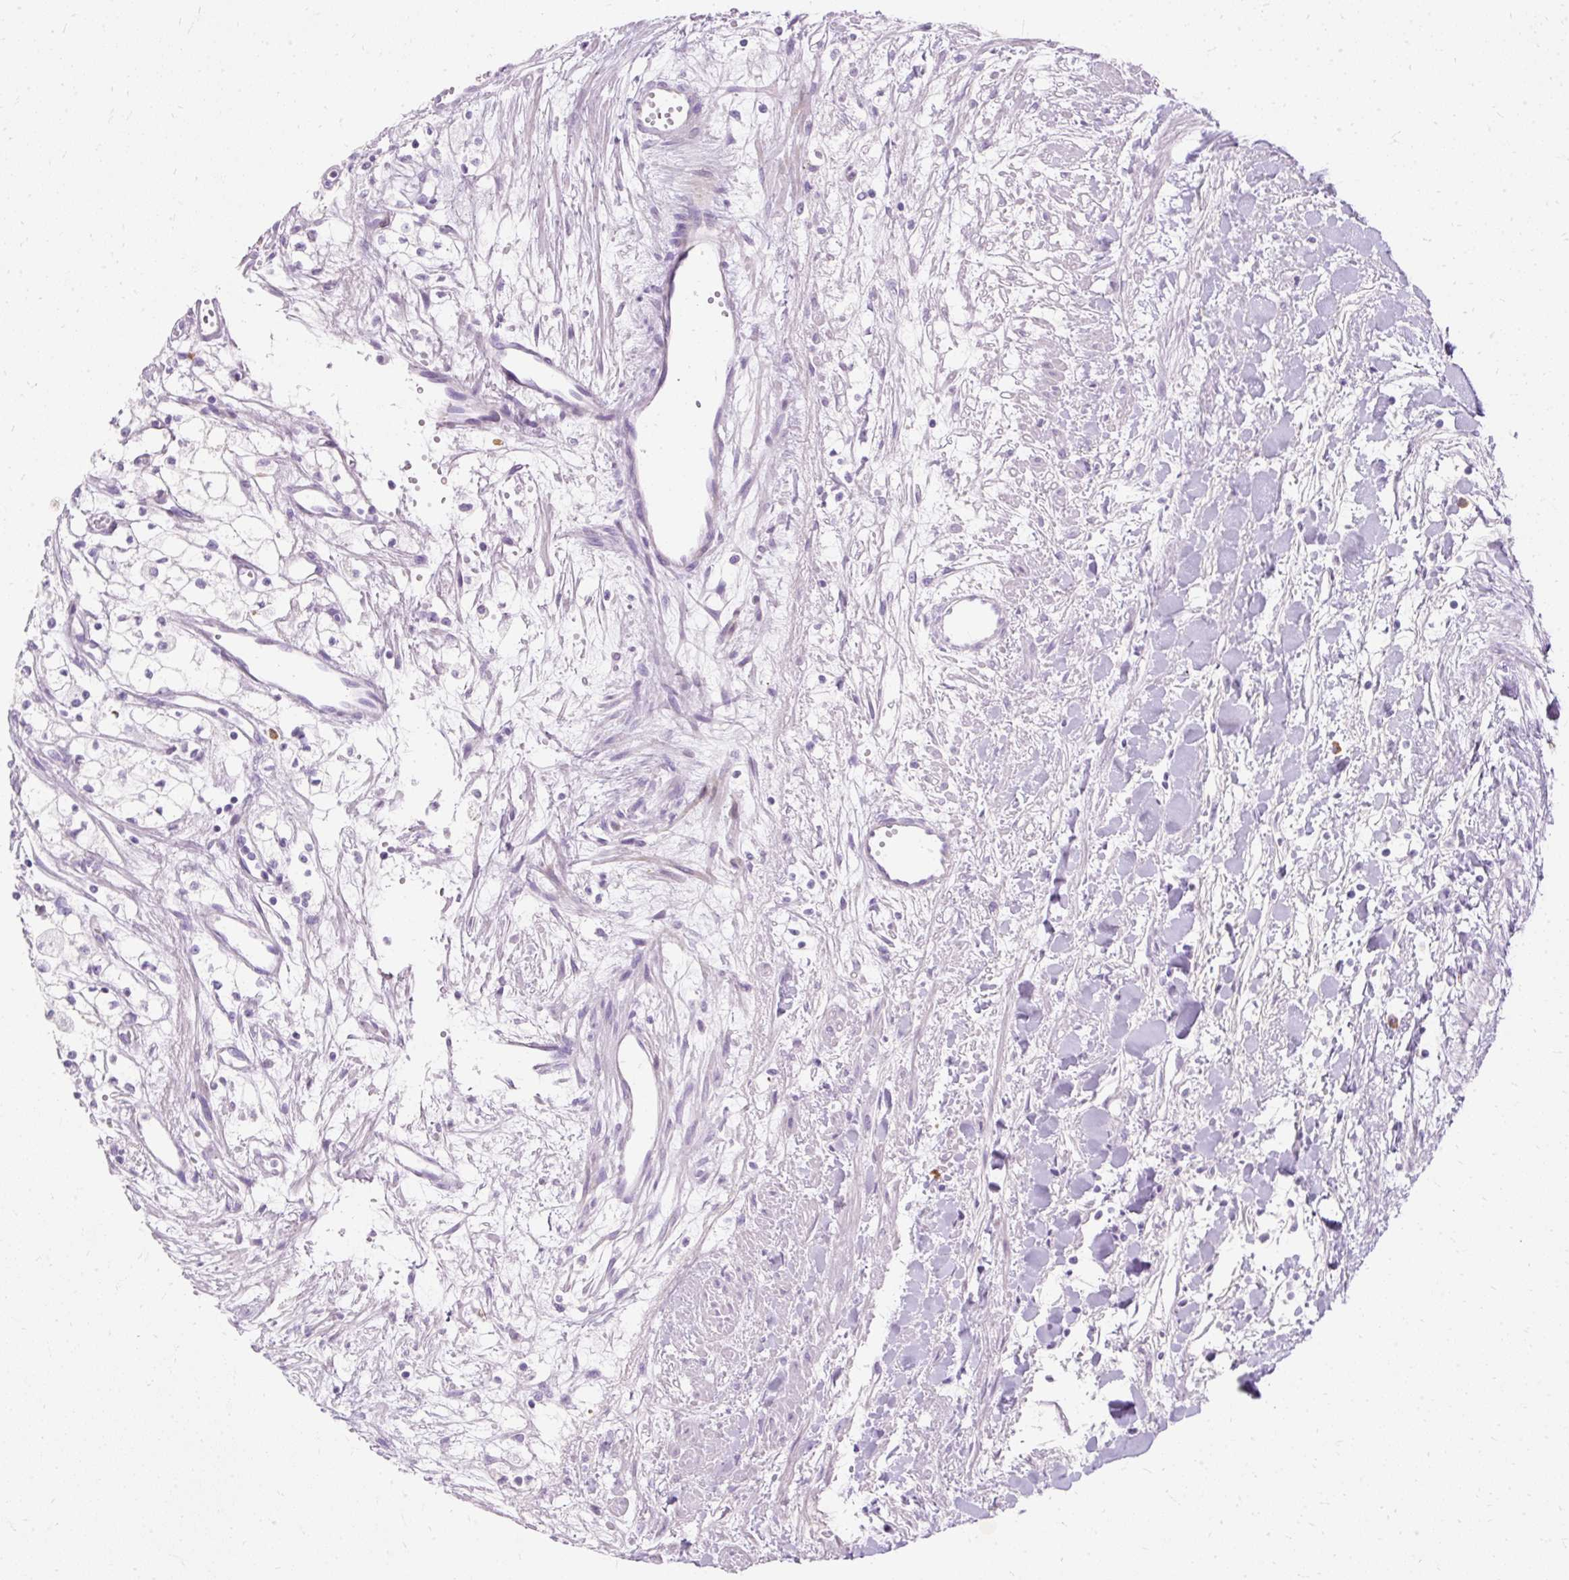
{"staining": {"intensity": "negative", "quantity": "none", "location": "none"}, "tissue": "renal cancer", "cell_type": "Tumor cells", "image_type": "cancer", "snomed": [{"axis": "morphology", "description": "Adenocarcinoma, NOS"}, {"axis": "topography", "description": "Kidney"}], "caption": "Tumor cells are negative for brown protein staining in renal cancer (adenocarcinoma).", "gene": "DEFA1", "patient": {"sex": "male", "age": 59}}